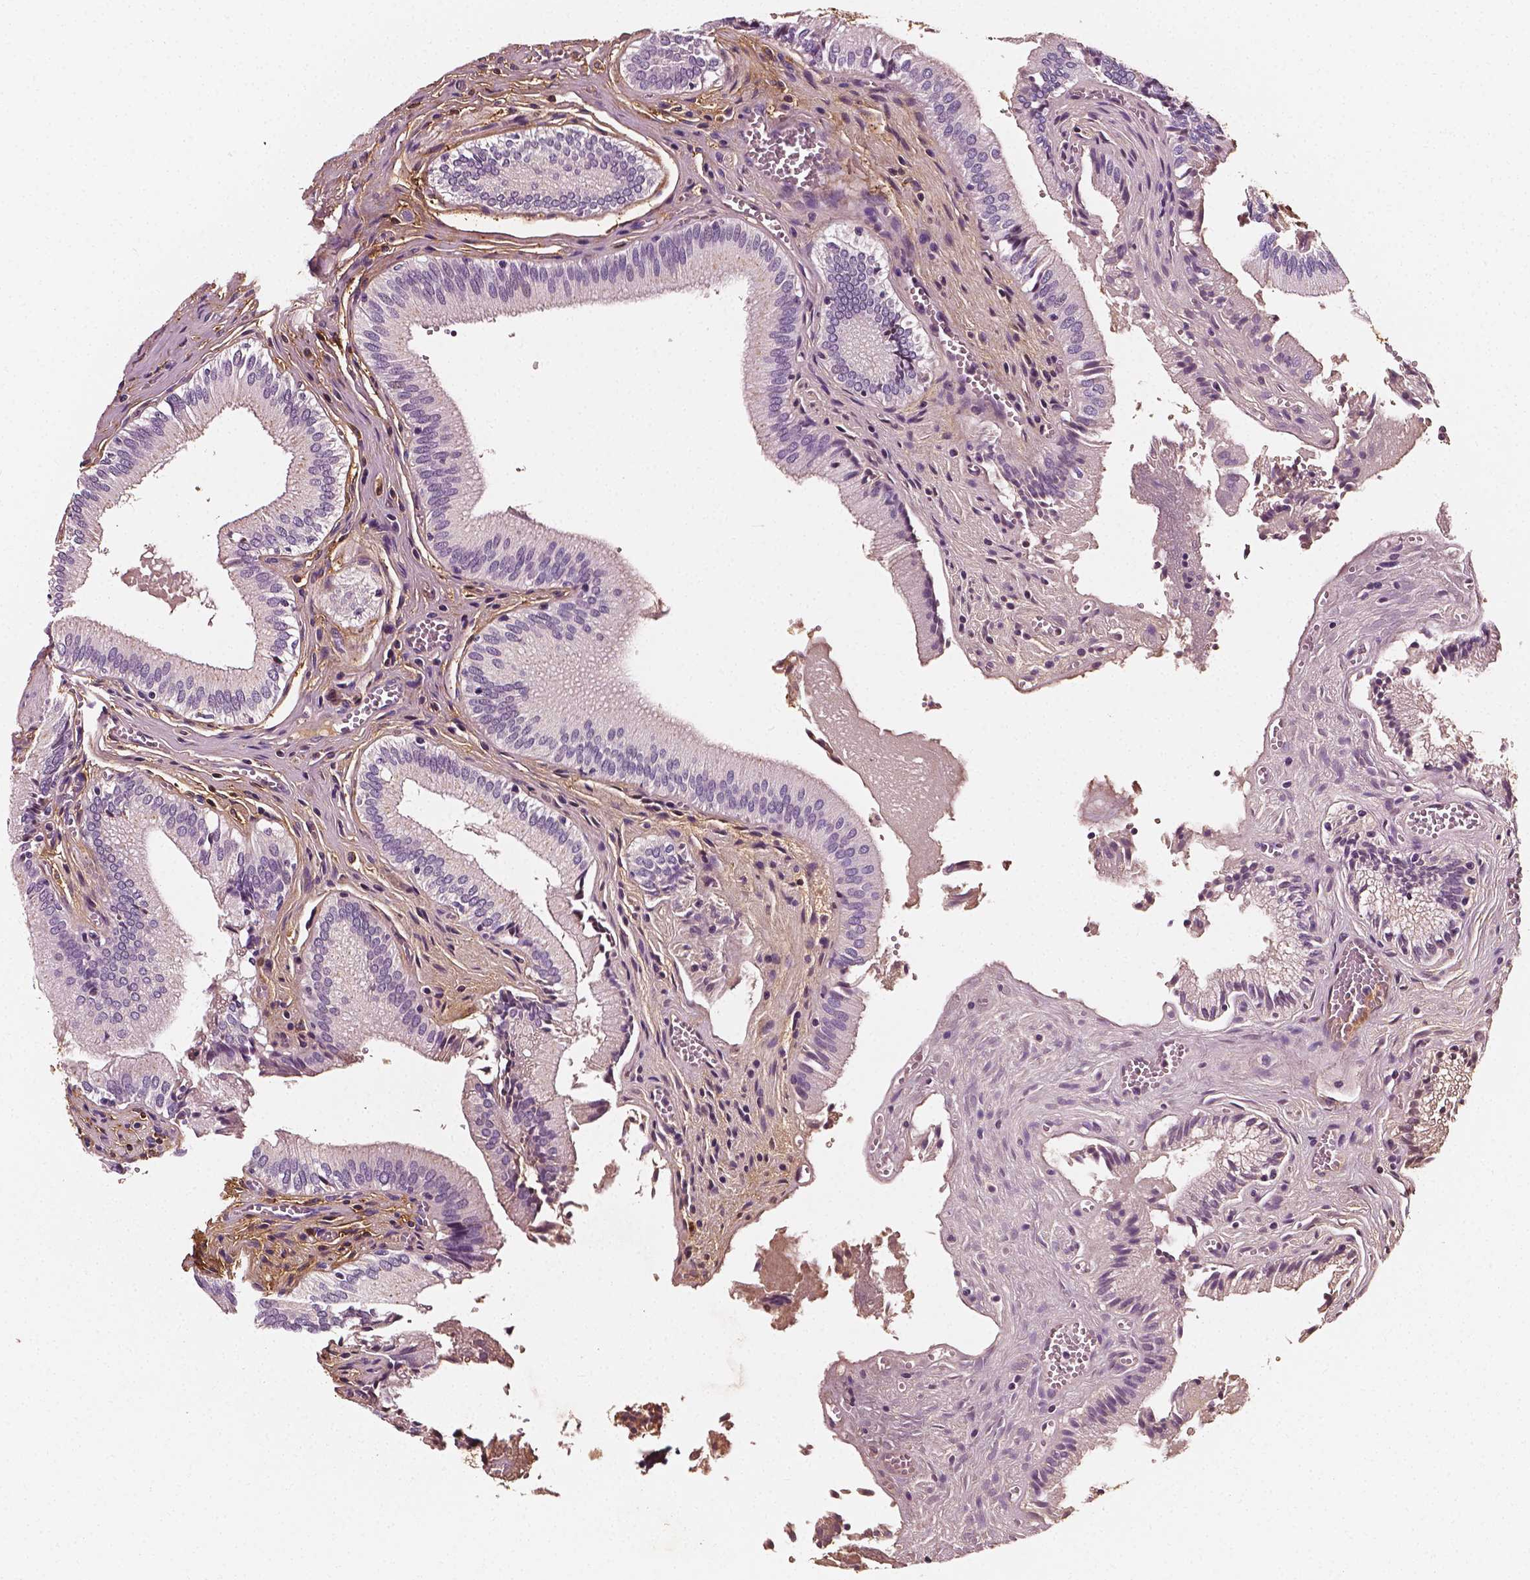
{"staining": {"intensity": "weak", "quantity": "<25%", "location": "cytoplasmic/membranous"}, "tissue": "gallbladder", "cell_type": "Glandular cells", "image_type": "normal", "snomed": [{"axis": "morphology", "description": "Normal tissue, NOS"}, {"axis": "topography", "description": "Gallbladder"}, {"axis": "topography", "description": "Peripheral nerve tissue"}], "caption": "Protein analysis of unremarkable gallbladder shows no significant positivity in glandular cells. (DAB IHC, high magnification).", "gene": "FBLN1", "patient": {"sex": "male", "age": 17}}